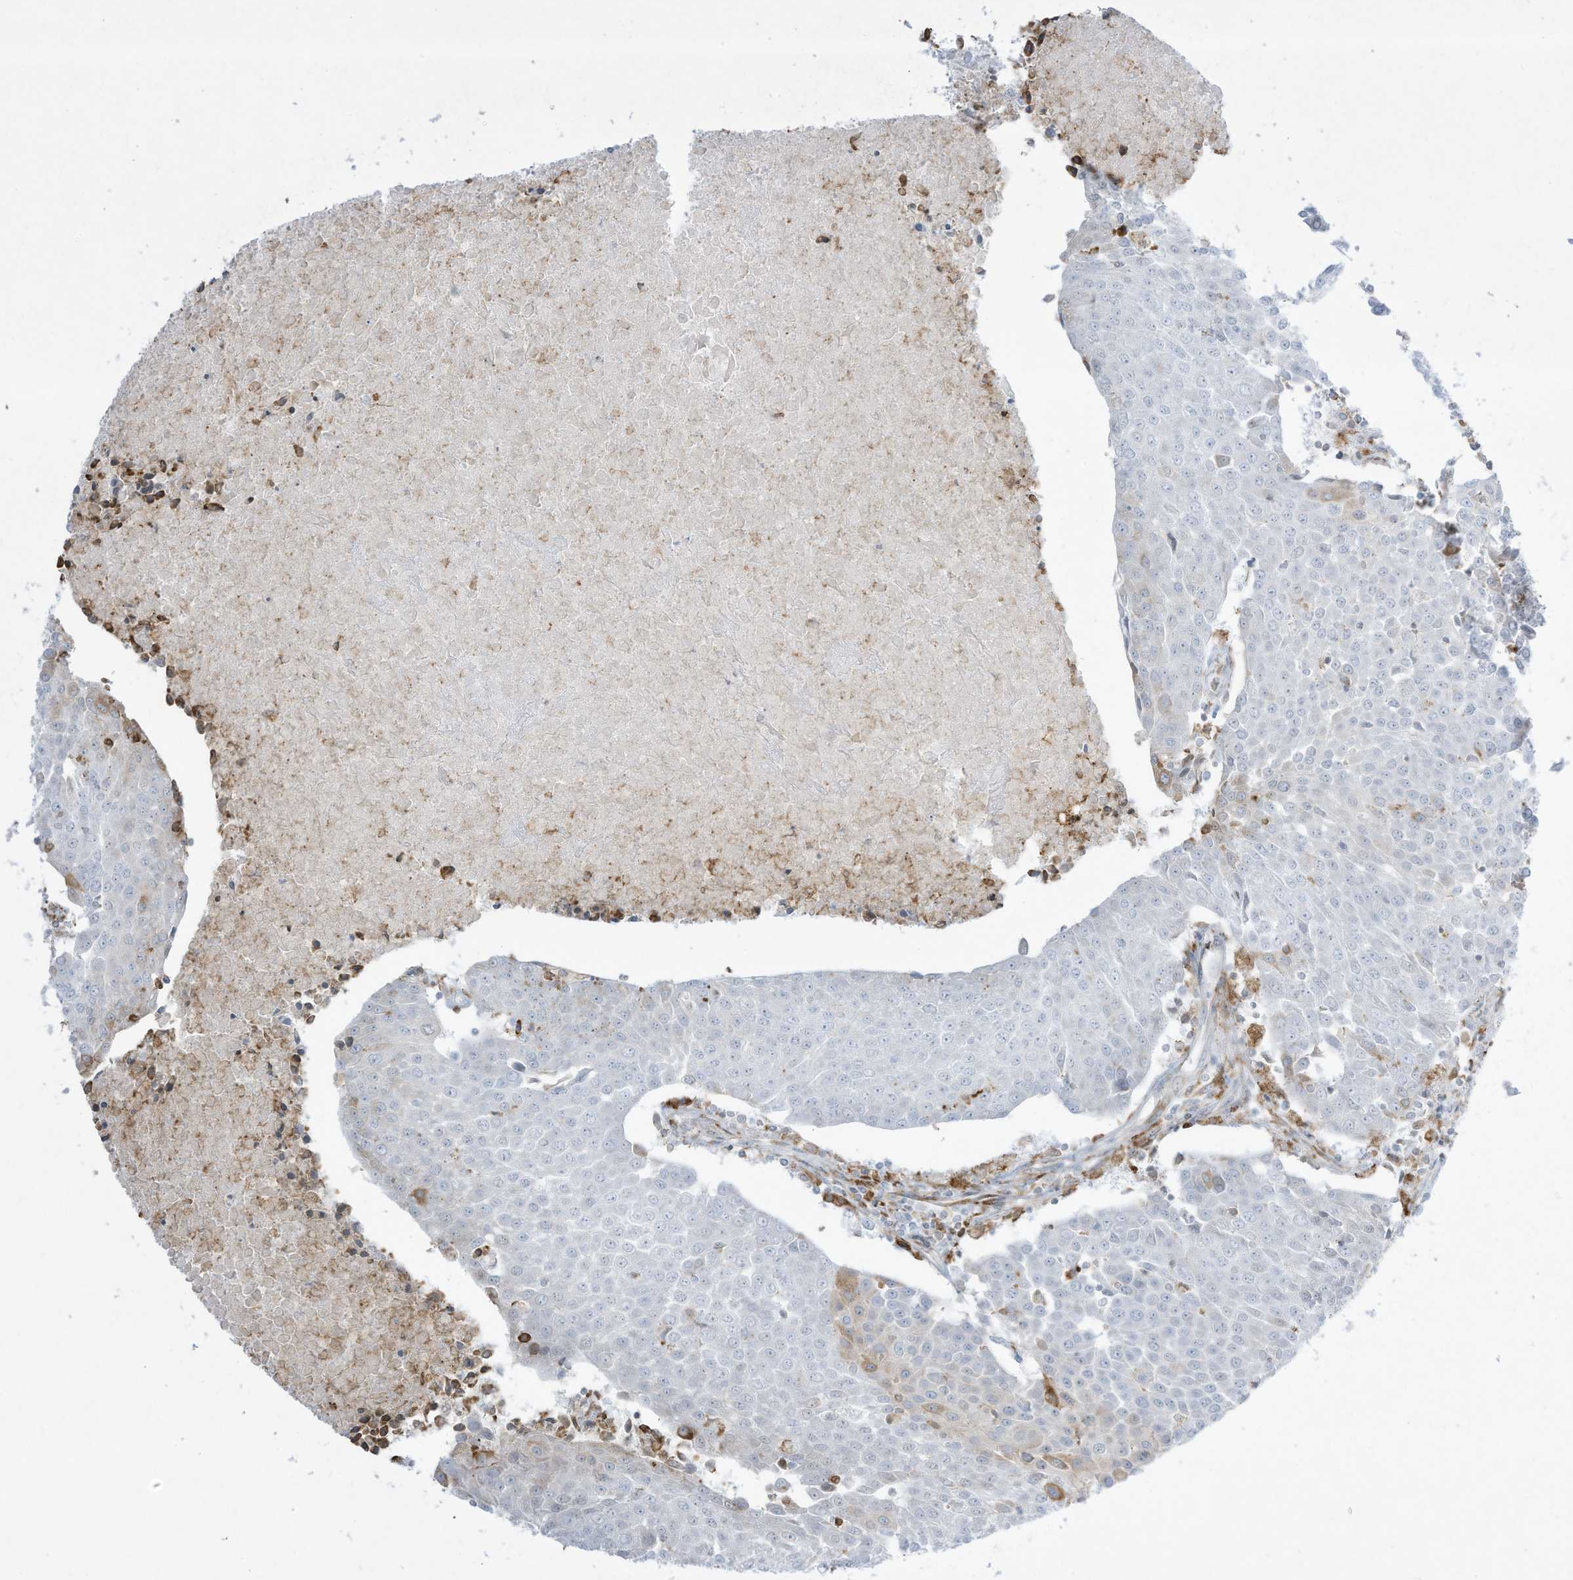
{"staining": {"intensity": "negative", "quantity": "none", "location": "none"}, "tissue": "urothelial cancer", "cell_type": "Tumor cells", "image_type": "cancer", "snomed": [{"axis": "morphology", "description": "Urothelial carcinoma, High grade"}, {"axis": "topography", "description": "Urinary bladder"}], "caption": "Immunohistochemistry image of neoplastic tissue: urothelial carcinoma (high-grade) stained with DAB (3,3'-diaminobenzidine) demonstrates no significant protein staining in tumor cells.", "gene": "PTK6", "patient": {"sex": "female", "age": 85}}